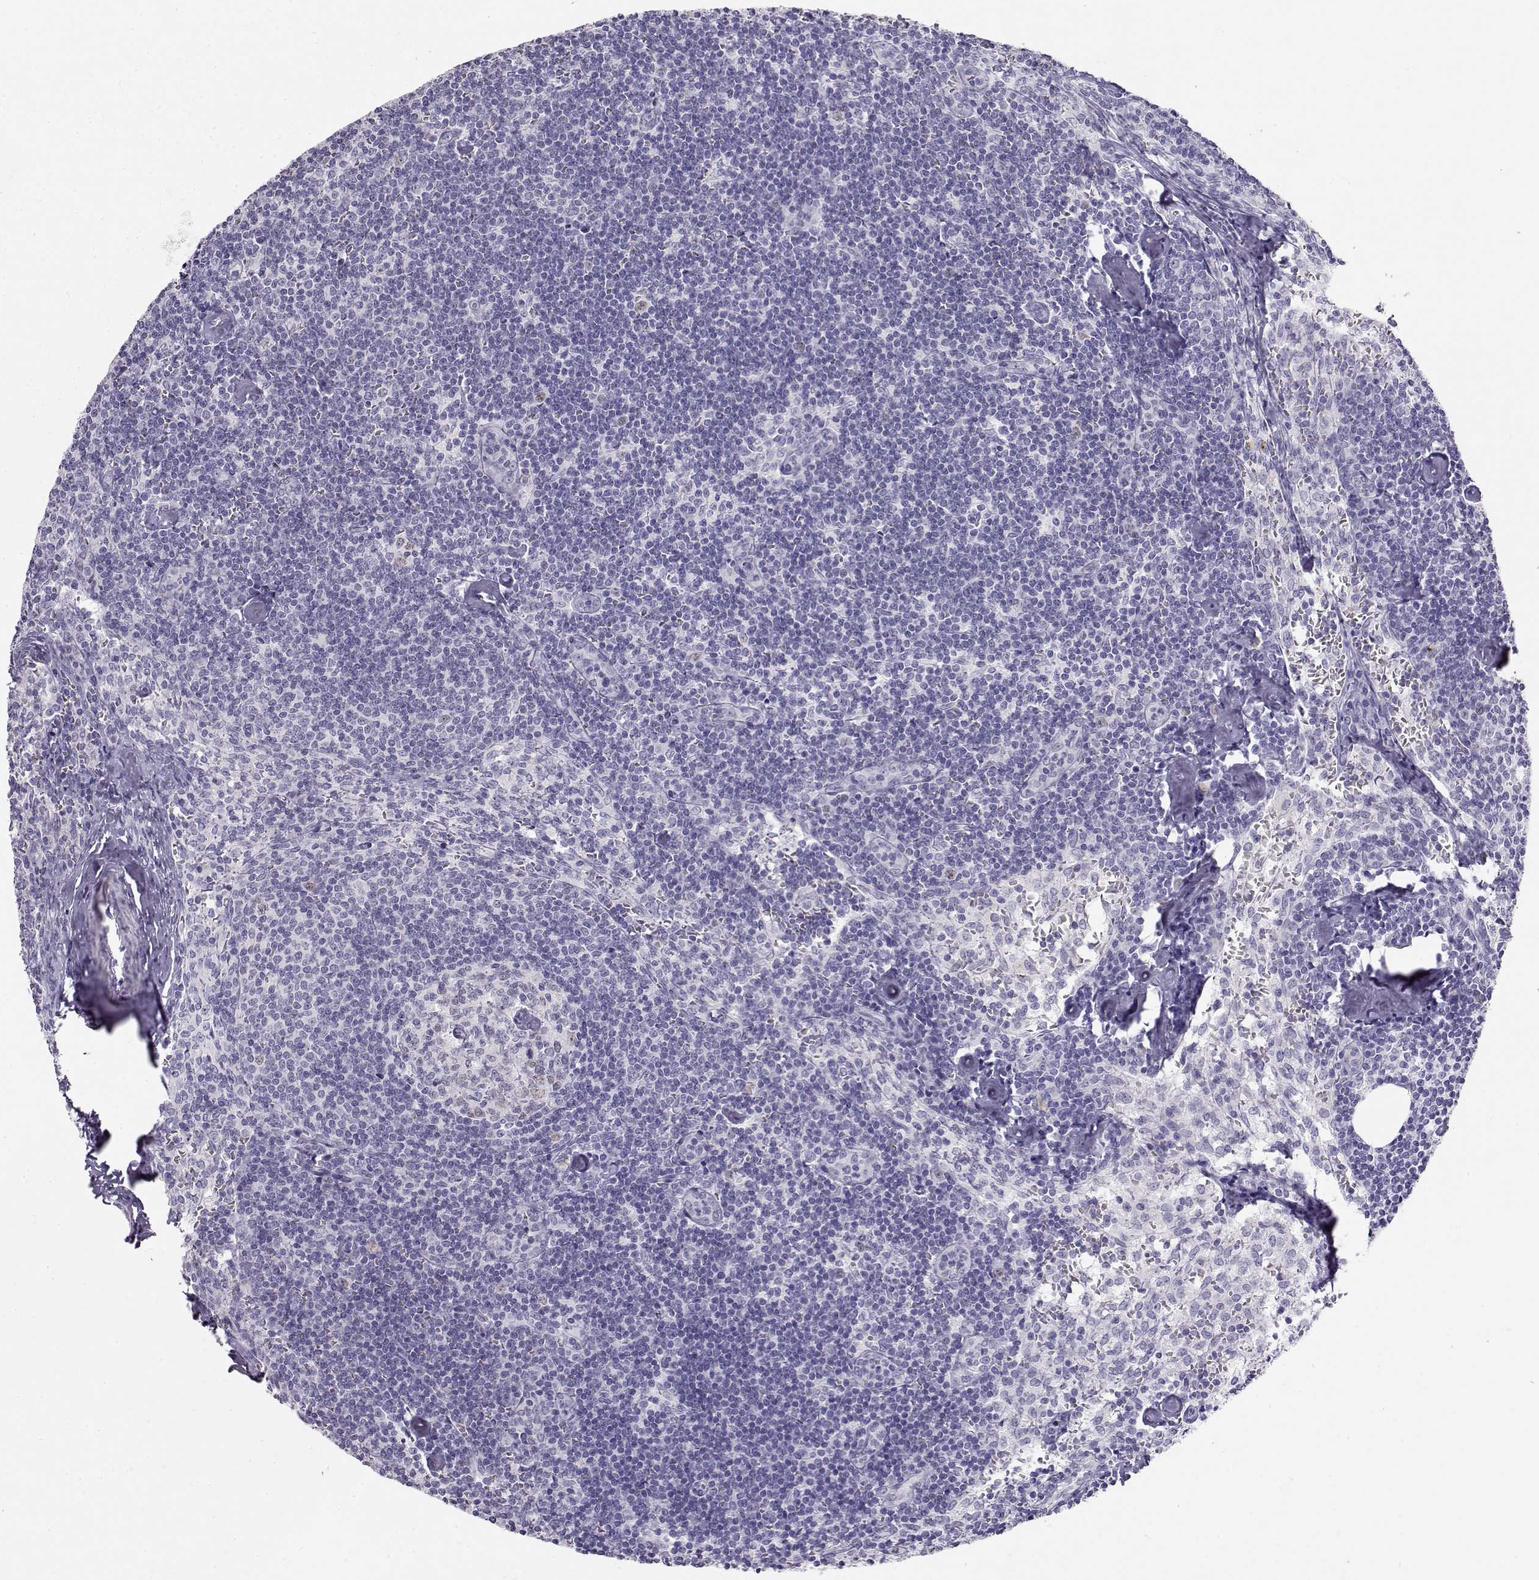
{"staining": {"intensity": "negative", "quantity": "none", "location": "none"}, "tissue": "lymph node", "cell_type": "Germinal center cells", "image_type": "normal", "snomed": [{"axis": "morphology", "description": "Normal tissue, NOS"}, {"axis": "topography", "description": "Lymph node"}], "caption": "Human lymph node stained for a protein using immunohistochemistry (IHC) reveals no staining in germinal center cells.", "gene": "OPN5", "patient": {"sex": "female", "age": 50}}